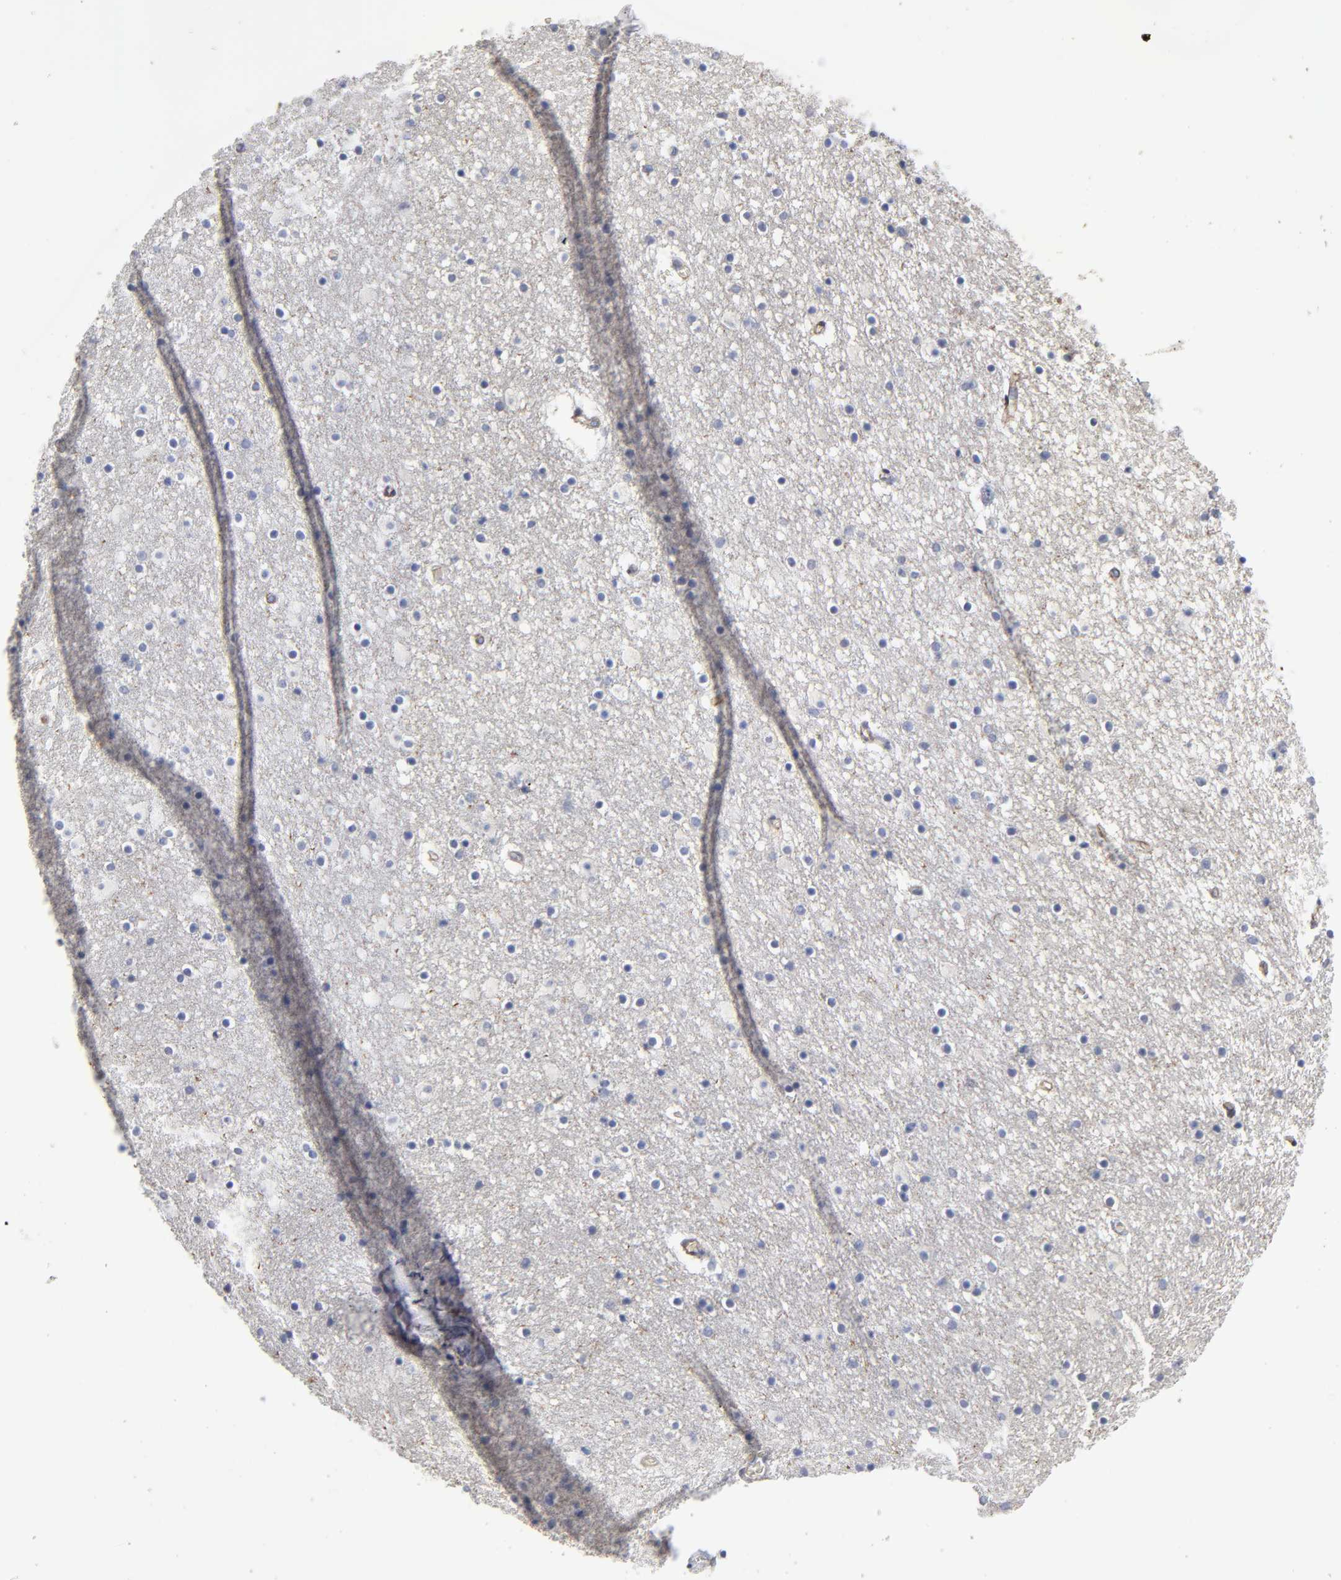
{"staining": {"intensity": "negative", "quantity": "none", "location": "none"}, "tissue": "caudate", "cell_type": "Glial cells", "image_type": "normal", "snomed": [{"axis": "morphology", "description": "Normal tissue, NOS"}, {"axis": "topography", "description": "Lateral ventricle wall"}], "caption": "Immunohistochemistry (IHC) image of unremarkable caudate: human caudate stained with DAB (3,3'-diaminobenzidine) demonstrates no significant protein positivity in glial cells.", "gene": "PDLIM2", "patient": {"sex": "male", "age": 45}}